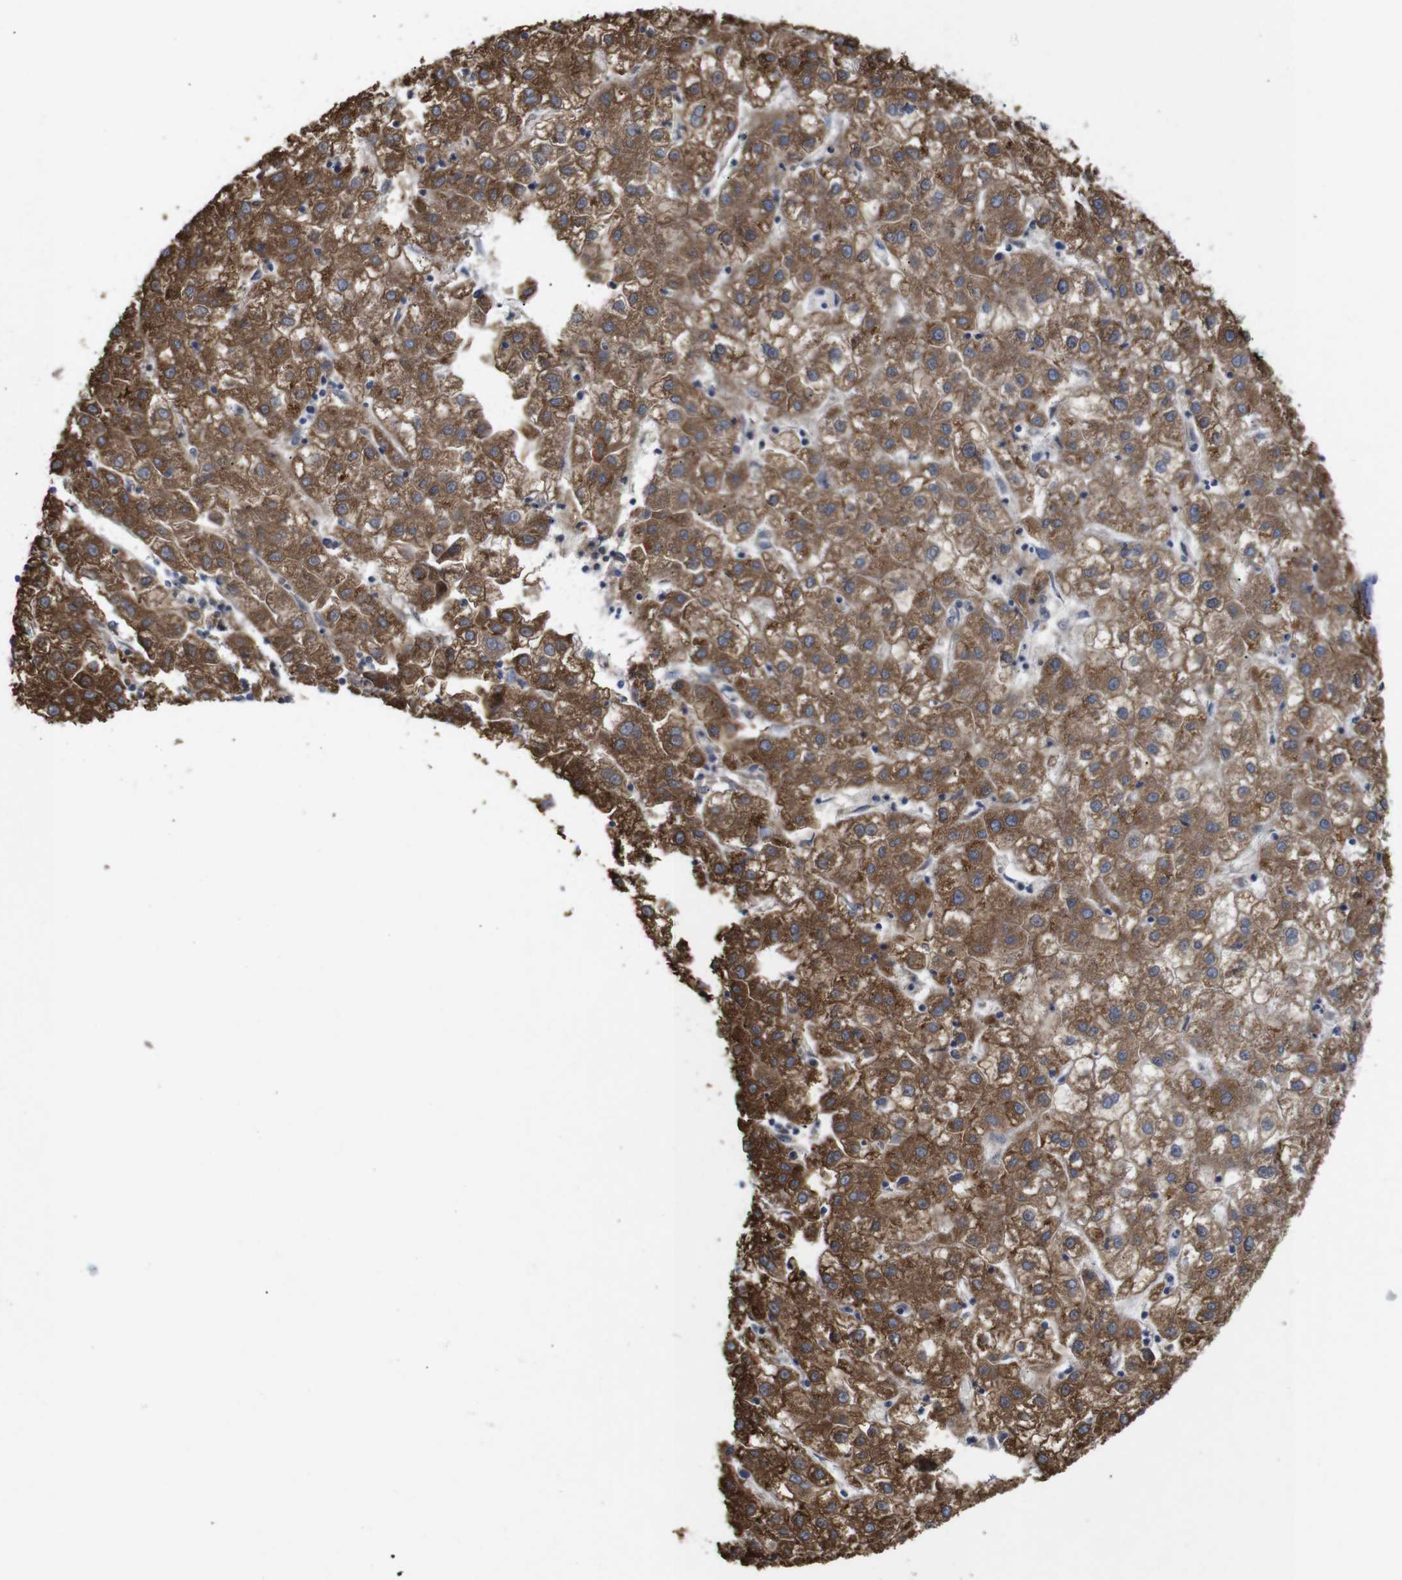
{"staining": {"intensity": "moderate", "quantity": ">75%", "location": "cytoplasmic/membranous"}, "tissue": "liver cancer", "cell_type": "Tumor cells", "image_type": "cancer", "snomed": [{"axis": "morphology", "description": "Carcinoma, Hepatocellular, NOS"}, {"axis": "topography", "description": "Liver"}], "caption": "Approximately >75% of tumor cells in liver cancer display moderate cytoplasmic/membranous protein expression as visualized by brown immunohistochemical staining.", "gene": "POMK", "patient": {"sex": "male", "age": 72}}